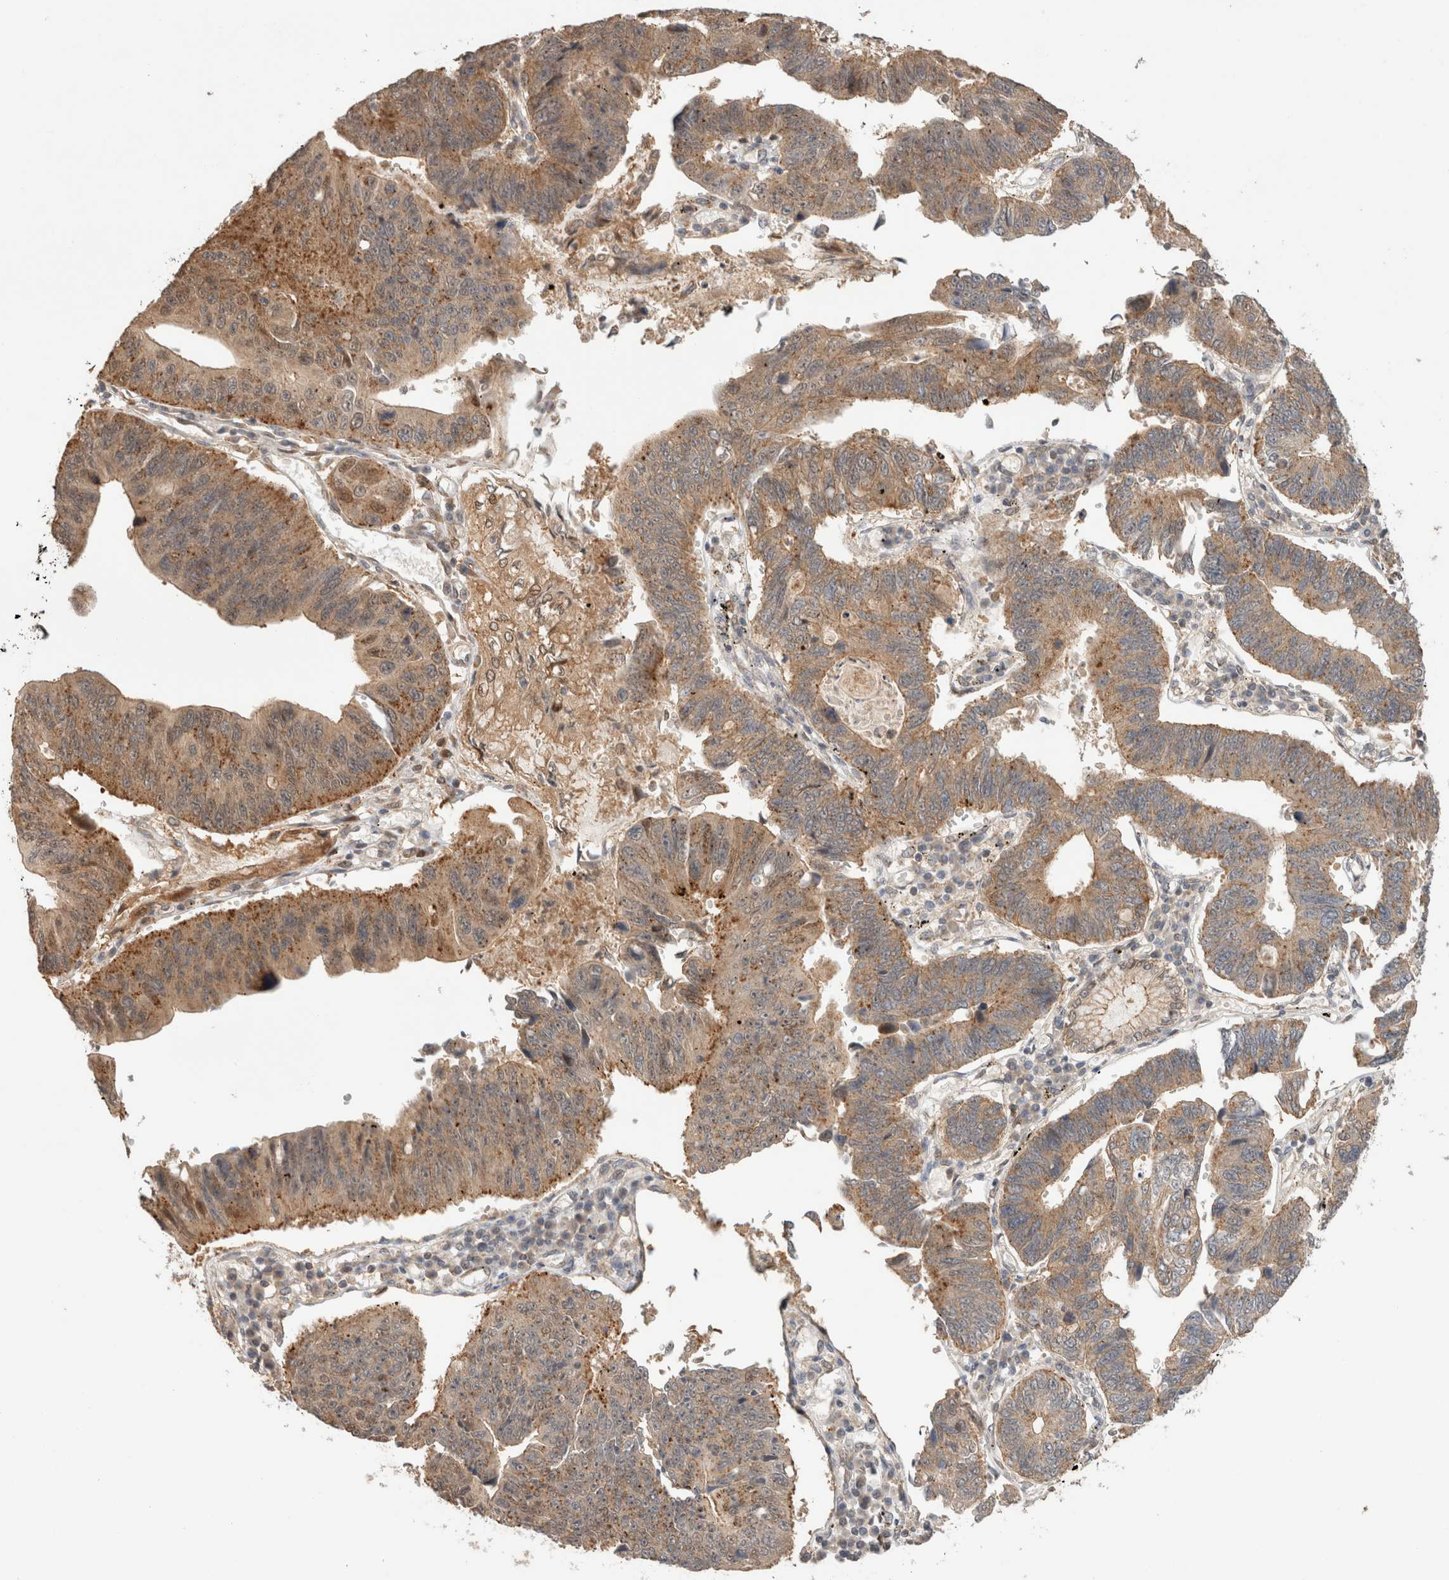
{"staining": {"intensity": "moderate", "quantity": ">75%", "location": "cytoplasmic/membranous"}, "tissue": "stomach cancer", "cell_type": "Tumor cells", "image_type": "cancer", "snomed": [{"axis": "morphology", "description": "Adenocarcinoma, NOS"}, {"axis": "topography", "description": "Stomach"}], "caption": "This image reveals immunohistochemistry staining of adenocarcinoma (stomach), with medium moderate cytoplasmic/membranous positivity in approximately >75% of tumor cells.", "gene": "OTUD6B", "patient": {"sex": "male", "age": 59}}